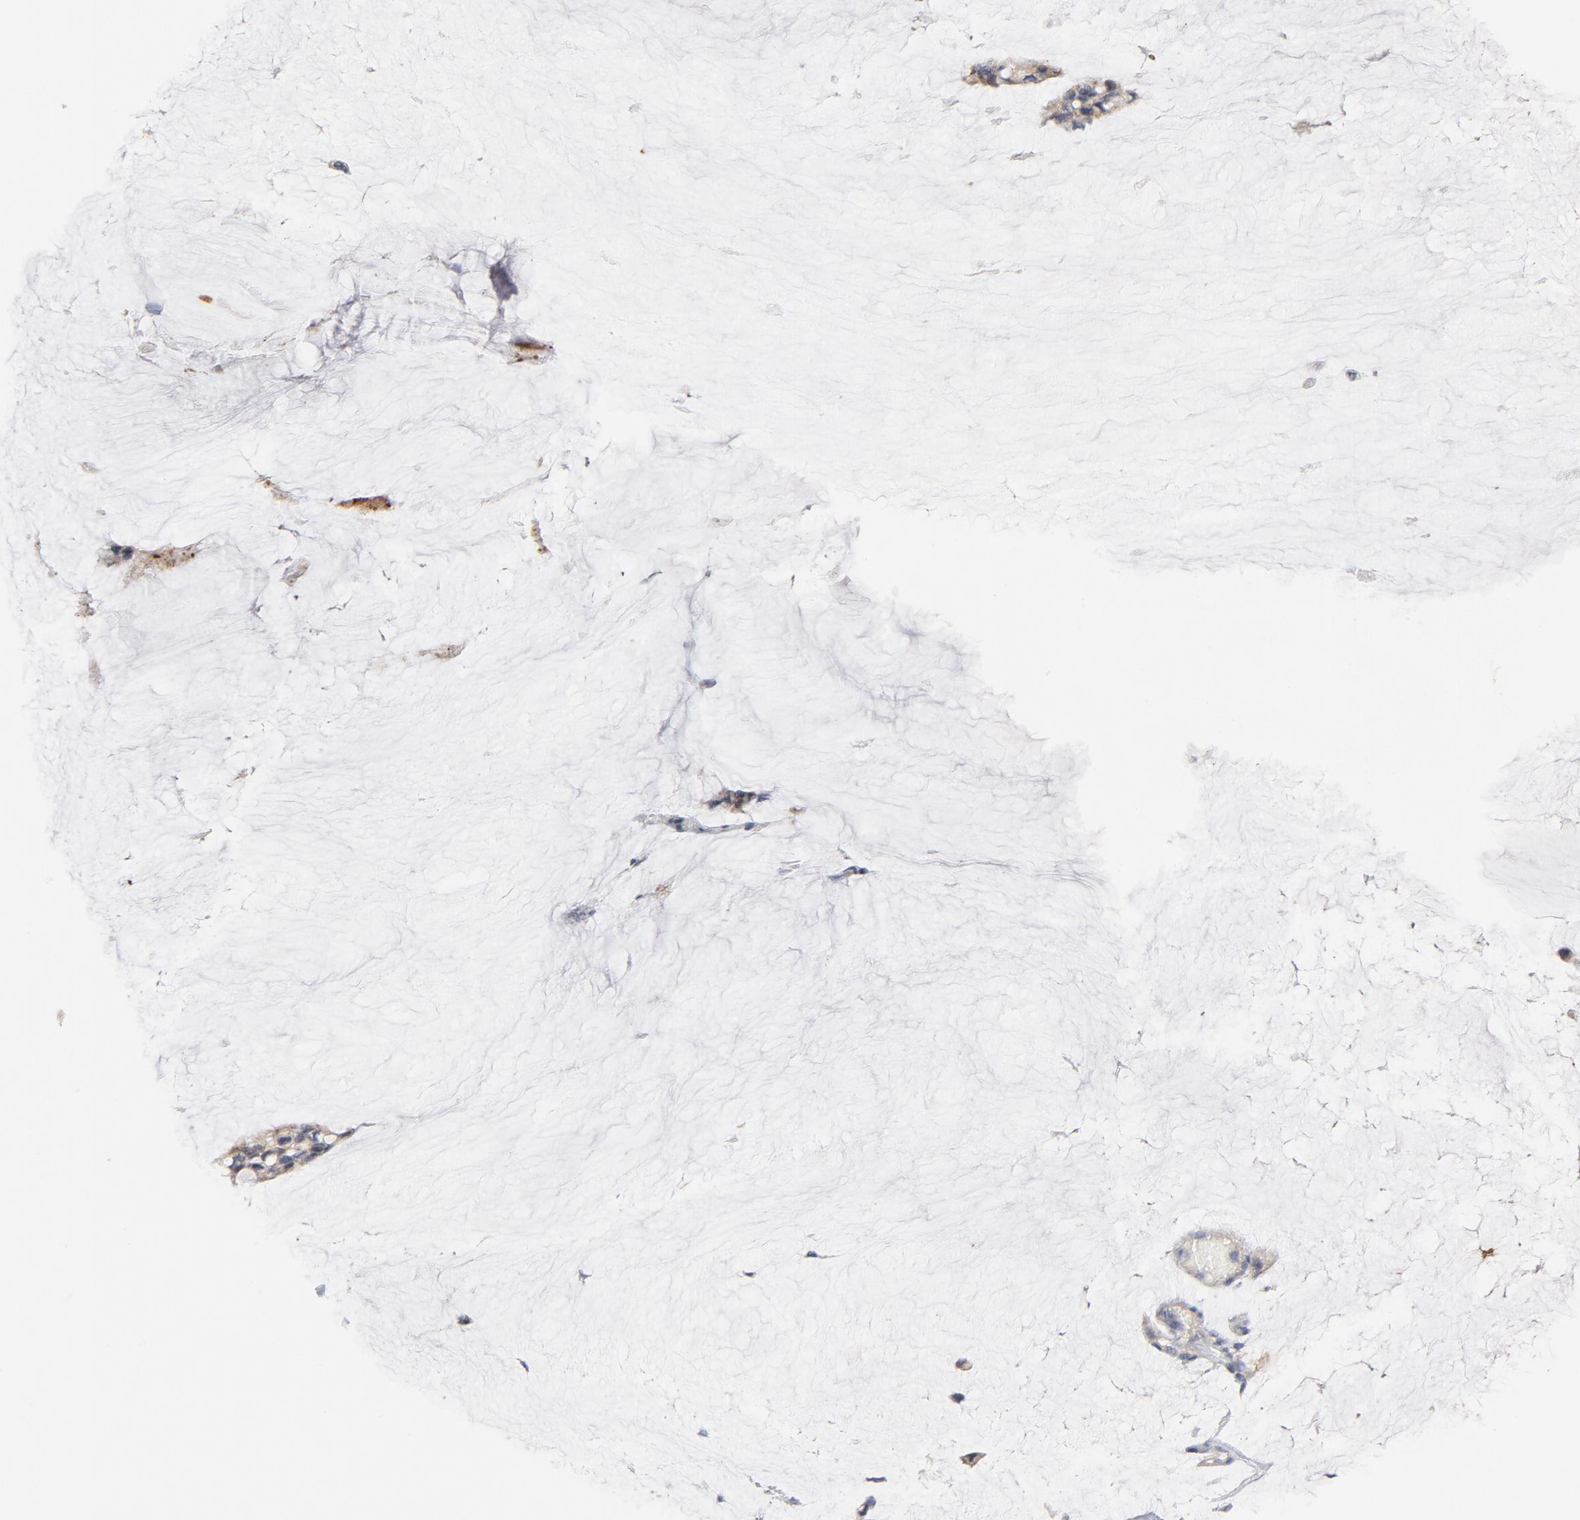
{"staining": {"intensity": "weak", "quantity": "25%-75%", "location": "cytoplasmic/membranous"}, "tissue": "ovarian cancer", "cell_type": "Tumor cells", "image_type": "cancer", "snomed": [{"axis": "morphology", "description": "Cystadenocarcinoma, mucinous, NOS"}, {"axis": "topography", "description": "Ovary"}], "caption": "Mucinous cystadenocarcinoma (ovarian) tissue demonstrates weak cytoplasmic/membranous staining in approximately 25%-75% of tumor cells", "gene": "ROCK1", "patient": {"sex": "female", "age": 39}}